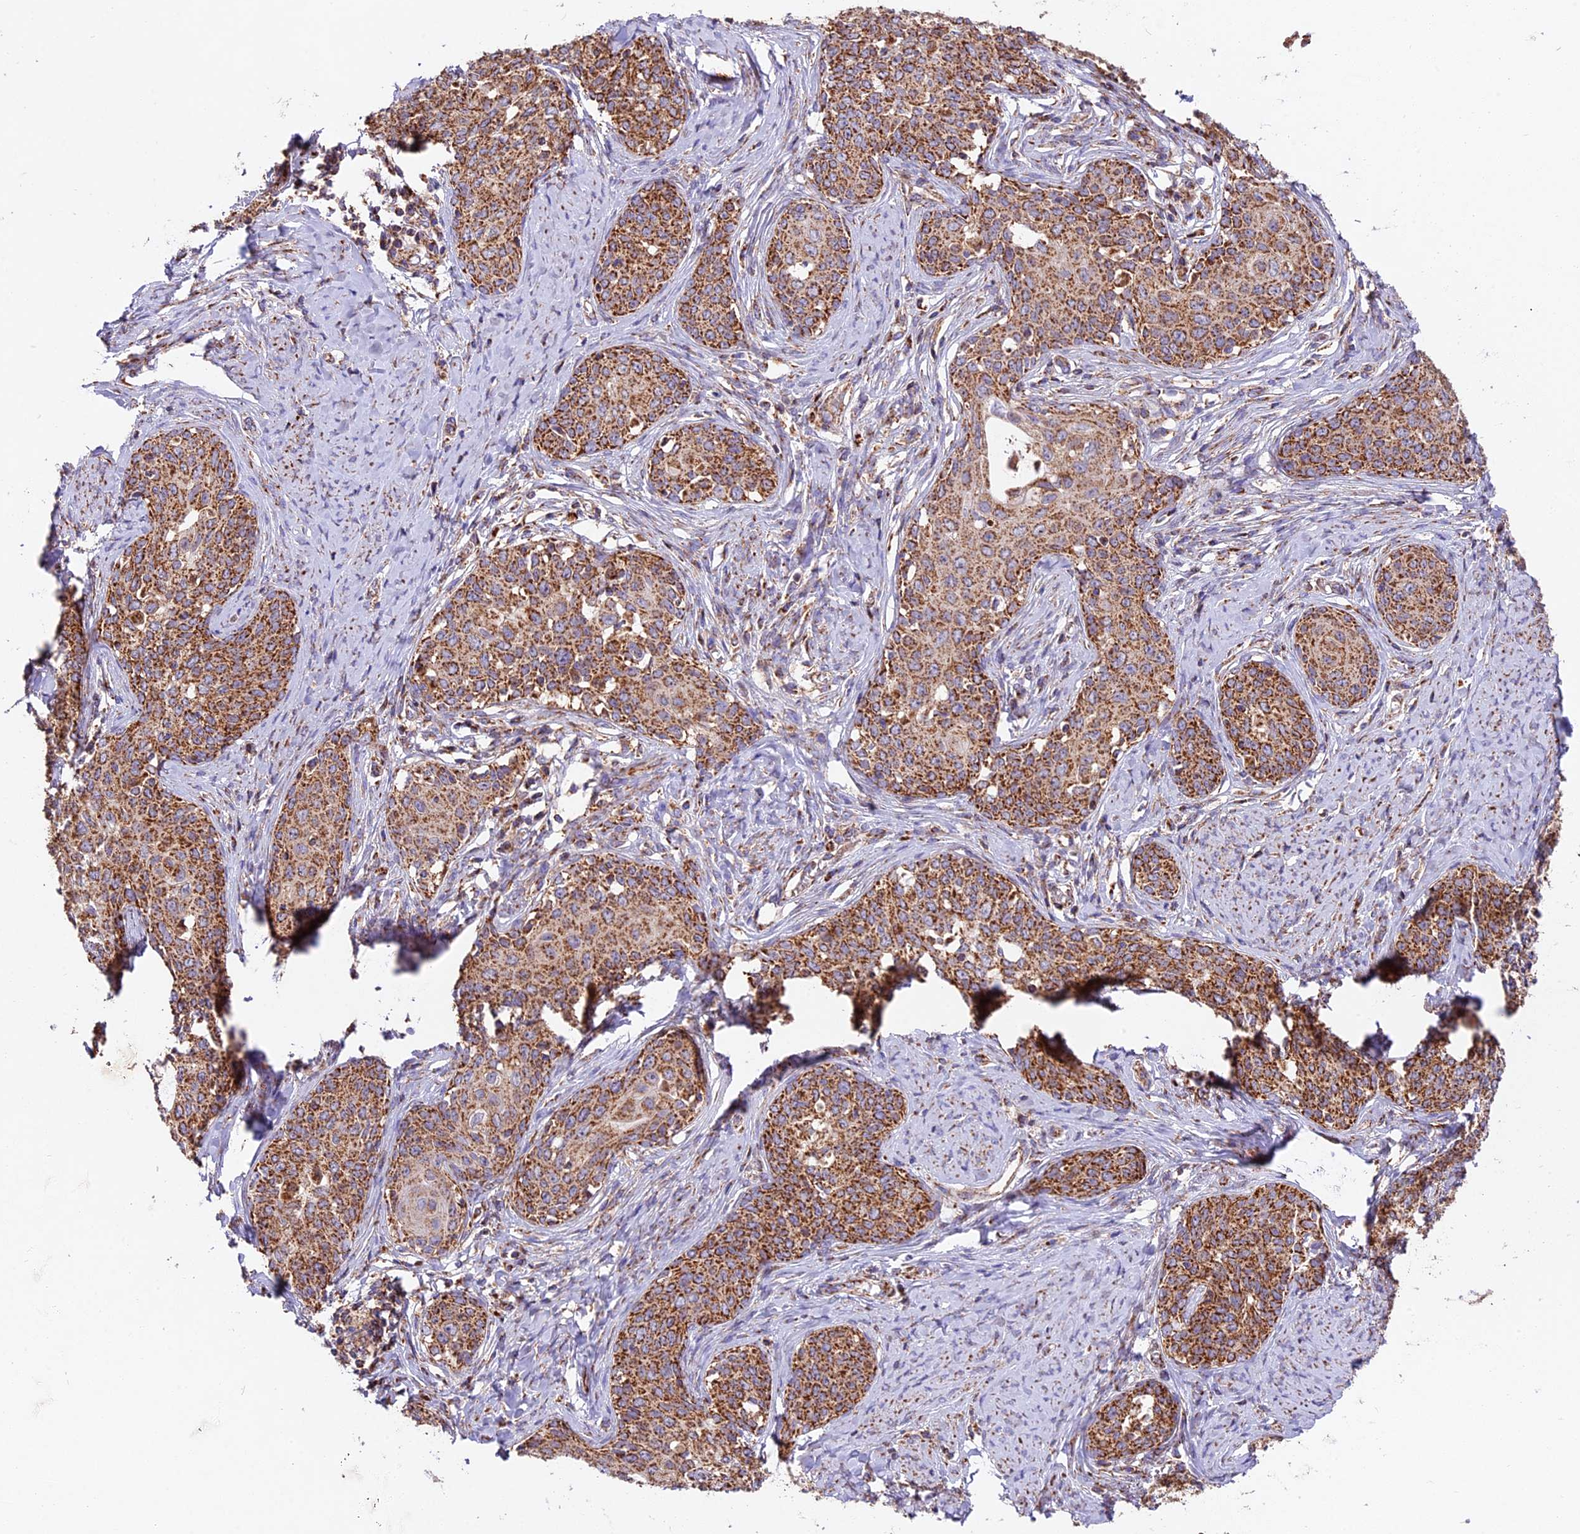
{"staining": {"intensity": "strong", "quantity": ">75%", "location": "cytoplasmic/membranous"}, "tissue": "cervical cancer", "cell_type": "Tumor cells", "image_type": "cancer", "snomed": [{"axis": "morphology", "description": "Squamous cell carcinoma, NOS"}, {"axis": "morphology", "description": "Adenocarcinoma, NOS"}, {"axis": "topography", "description": "Cervix"}], "caption": "Immunohistochemical staining of human cervical cancer demonstrates high levels of strong cytoplasmic/membranous protein staining in approximately >75% of tumor cells.", "gene": "NDUFA8", "patient": {"sex": "female", "age": 52}}